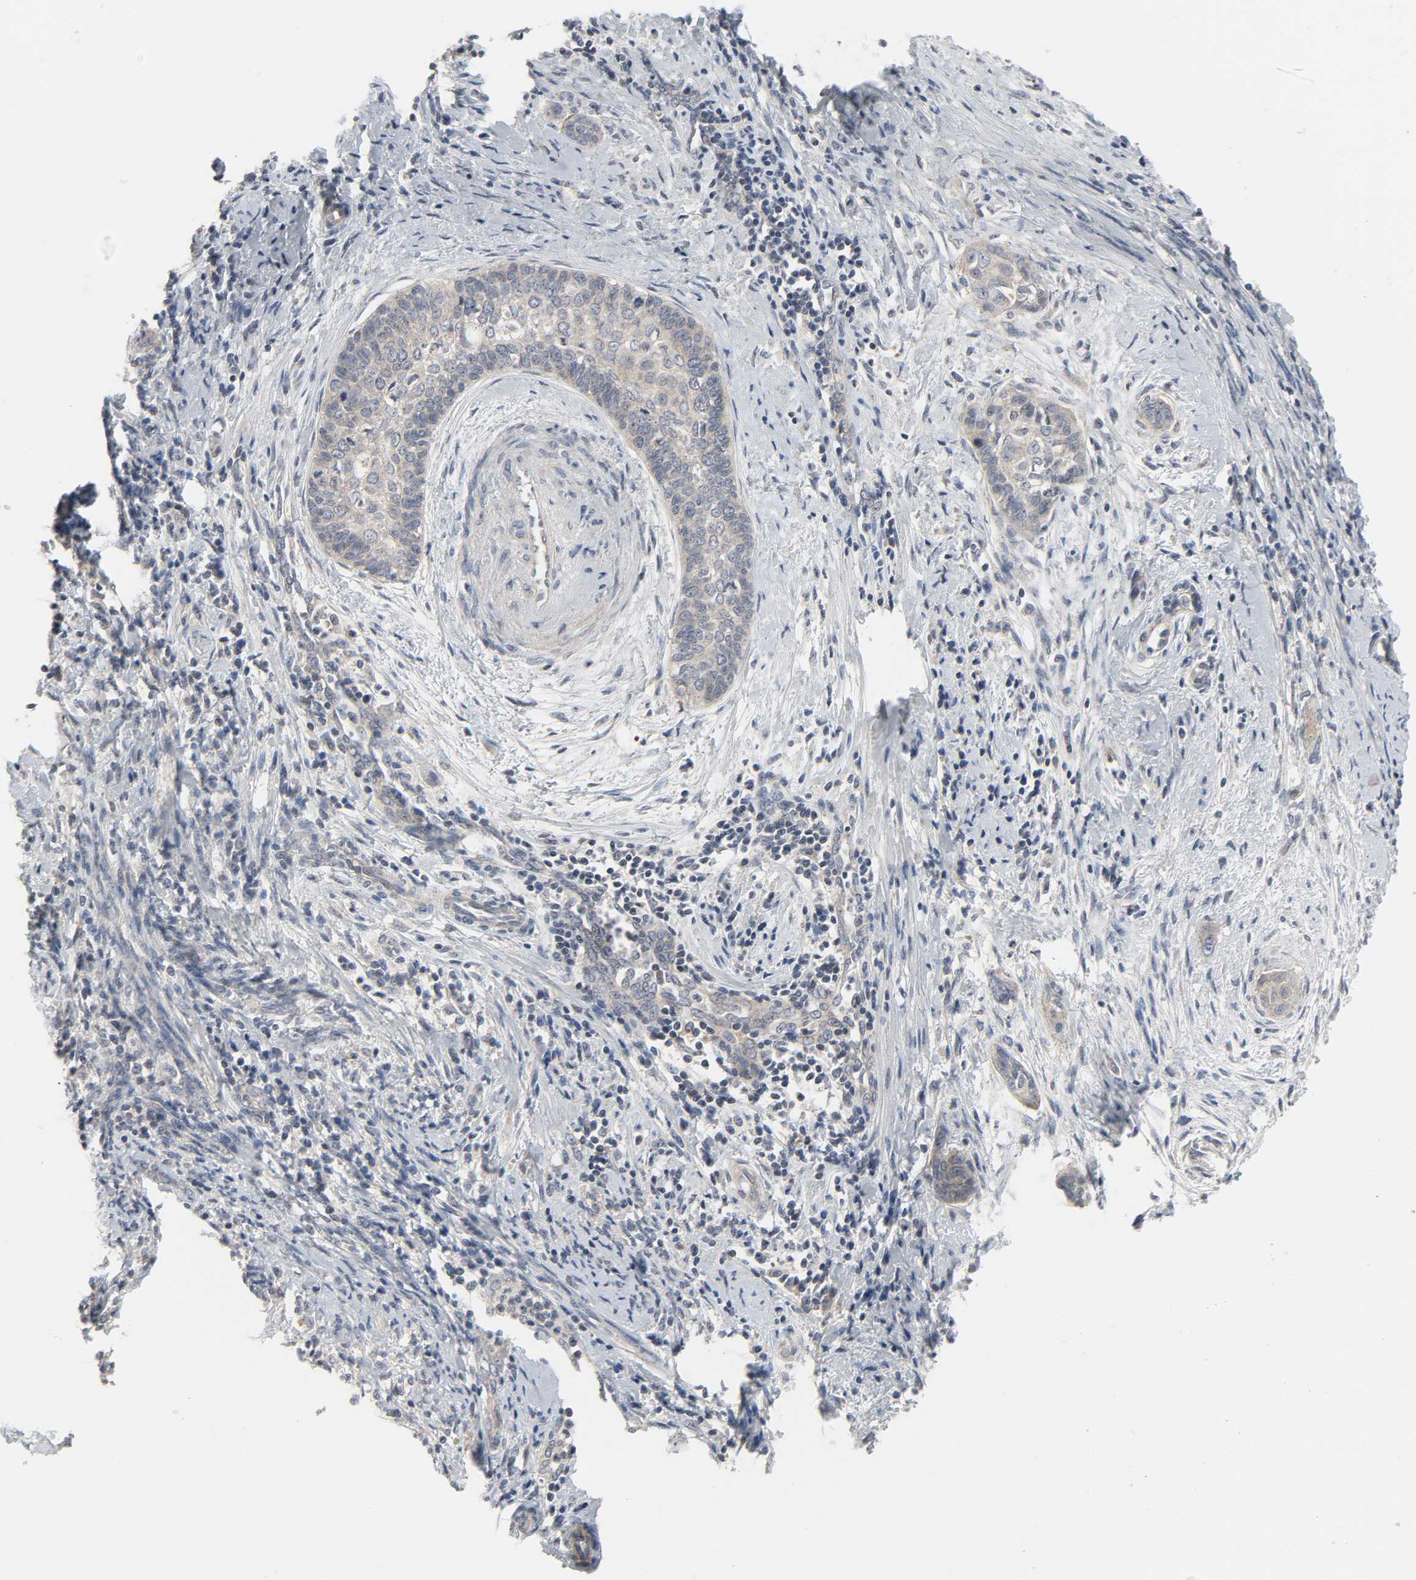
{"staining": {"intensity": "weak", "quantity": ">75%", "location": "cytoplasmic/membranous"}, "tissue": "cervical cancer", "cell_type": "Tumor cells", "image_type": "cancer", "snomed": [{"axis": "morphology", "description": "Squamous cell carcinoma, NOS"}, {"axis": "topography", "description": "Cervix"}], "caption": "IHC image of neoplastic tissue: human cervical cancer (squamous cell carcinoma) stained using immunohistochemistry exhibits low levels of weak protein expression localized specifically in the cytoplasmic/membranous of tumor cells, appearing as a cytoplasmic/membranous brown color.", "gene": "CLIP1", "patient": {"sex": "female", "age": 33}}